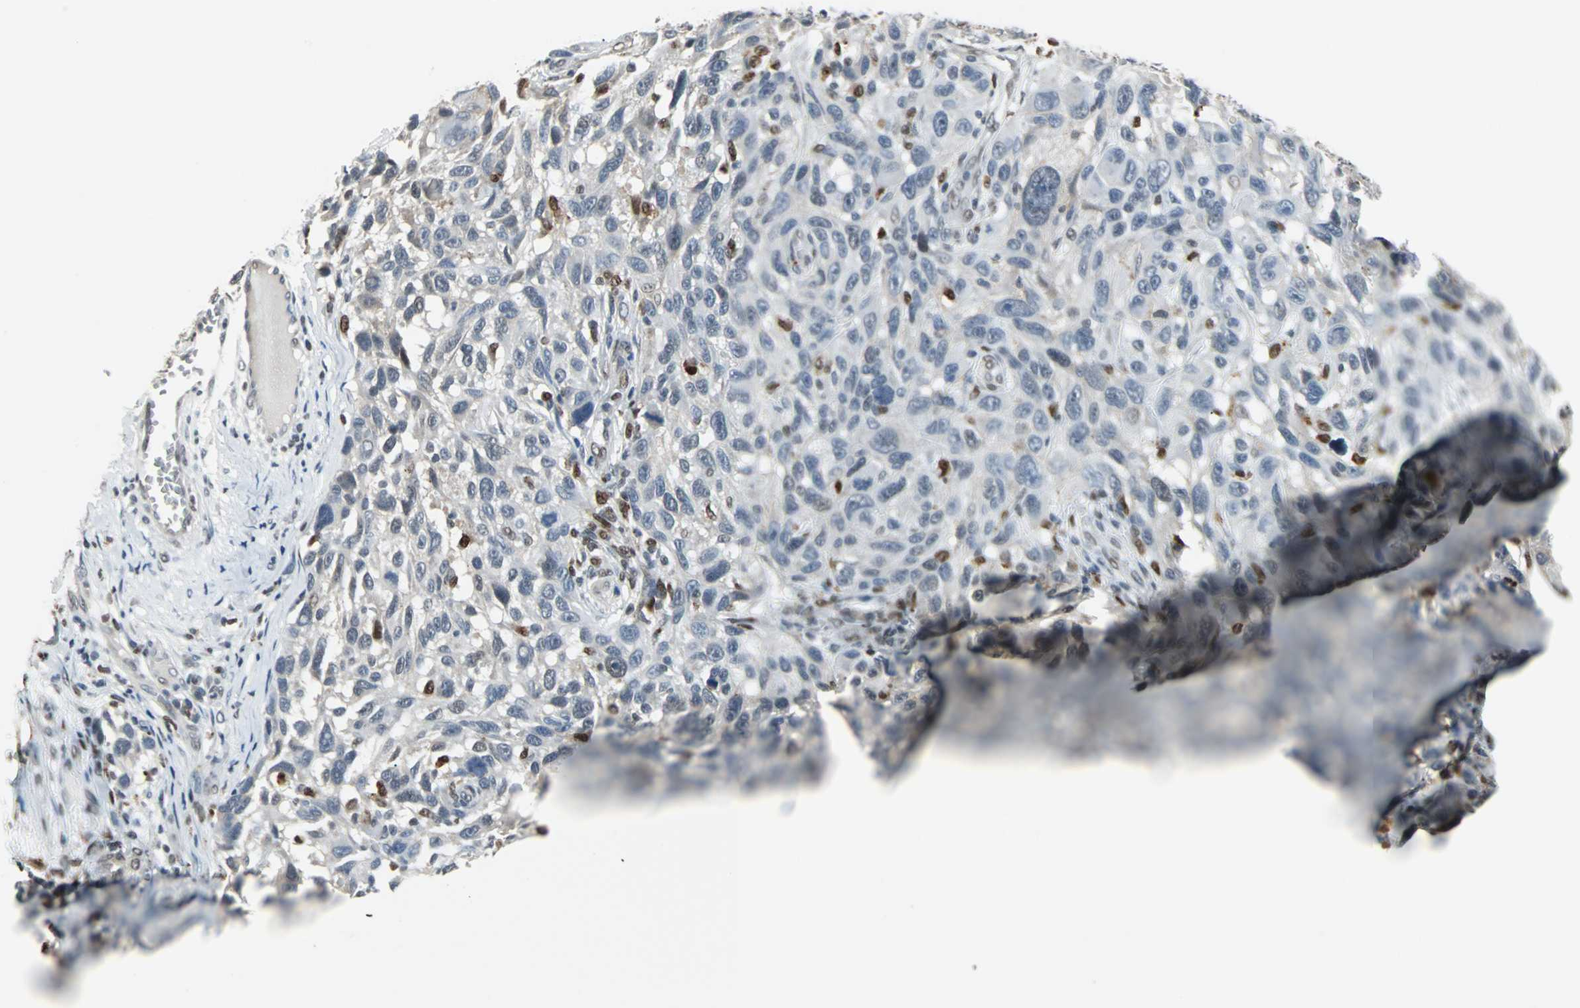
{"staining": {"intensity": "negative", "quantity": "none", "location": "none"}, "tissue": "melanoma", "cell_type": "Tumor cells", "image_type": "cancer", "snomed": [{"axis": "morphology", "description": "Malignant melanoma, NOS"}, {"axis": "topography", "description": "Skin"}], "caption": "High power microscopy micrograph of an immunohistochemistry (IHC) micrograph of malignant melanoma, revealing no significant positivity in tumor cells.", "gene": "HLX", "patient": {"sex": "male", "age": 53}}